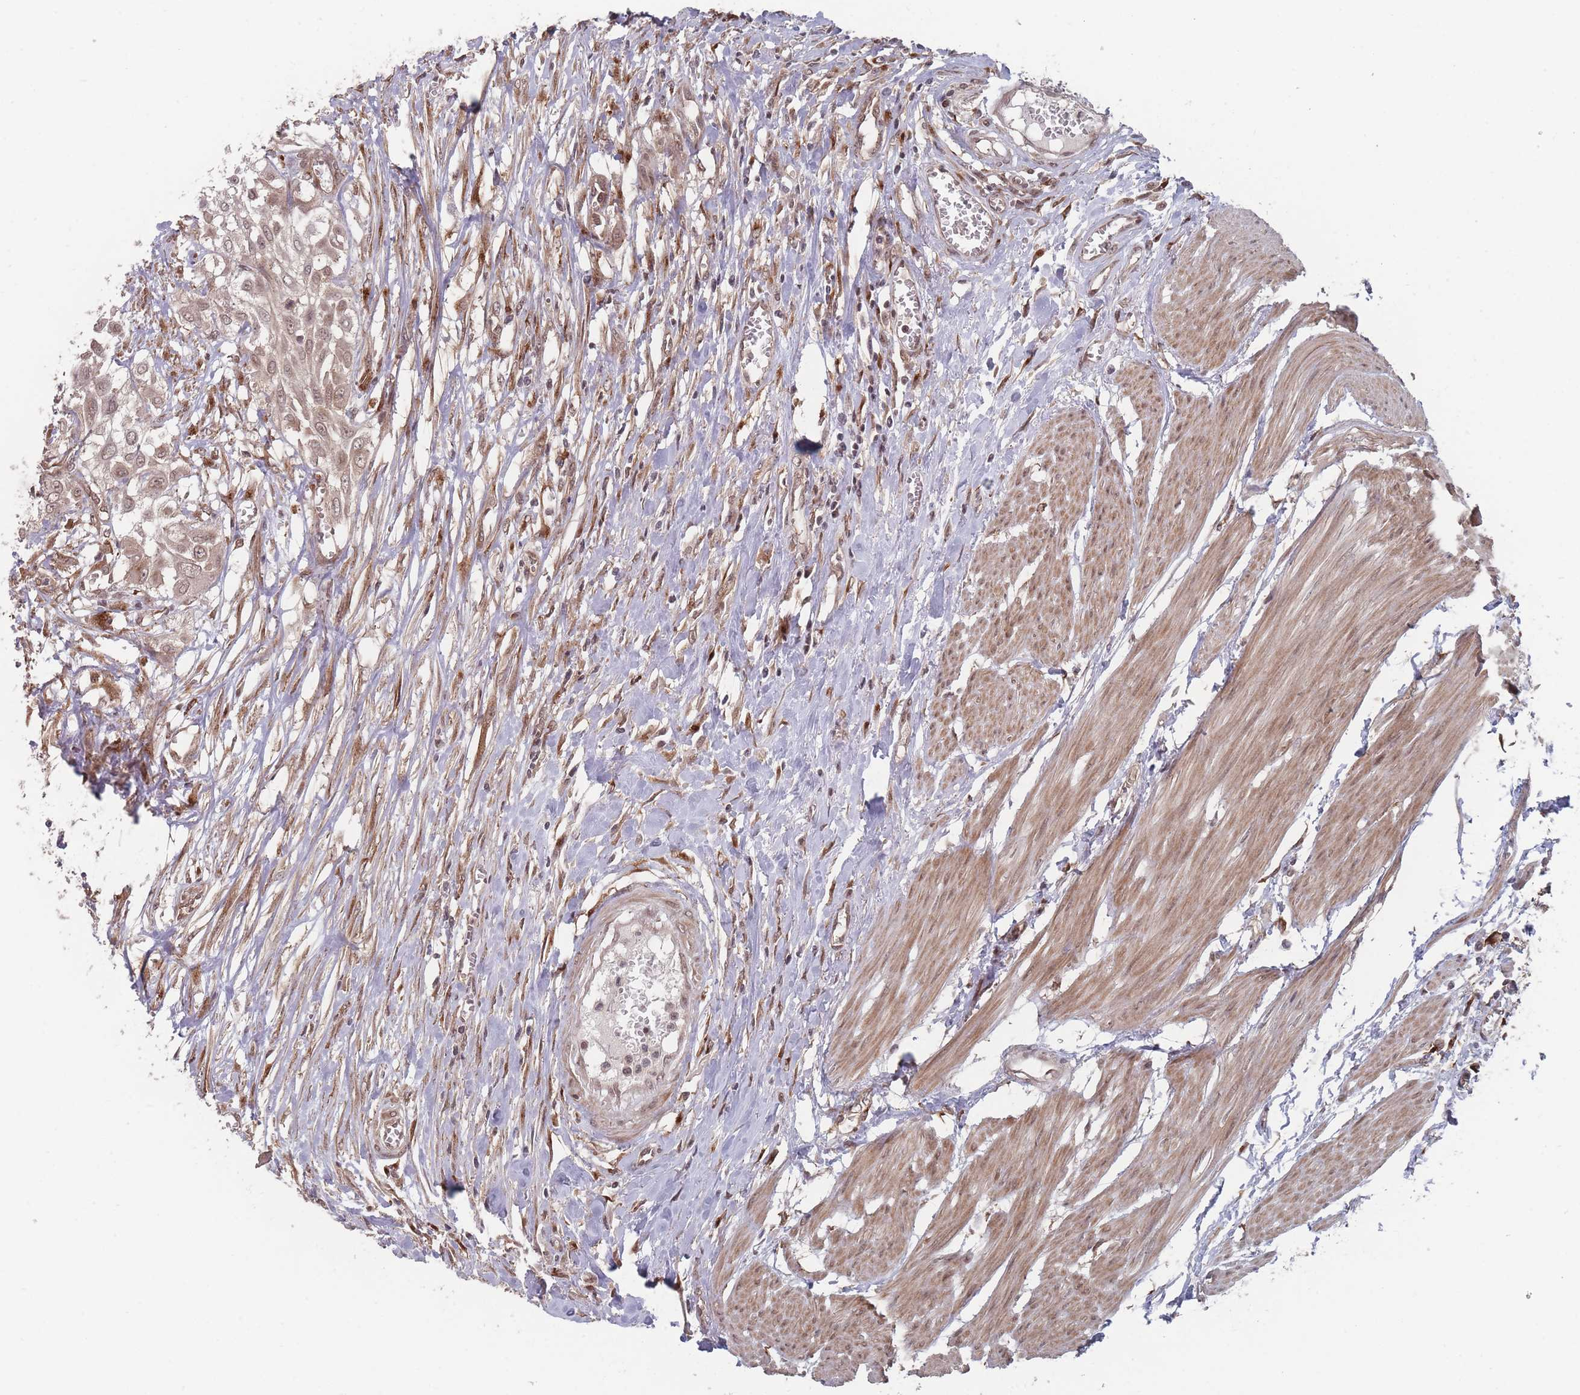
{"staining": {"intensity": "weak", "quantity": ">75%", "location": "cytoplasmic/membranous,nuclear"}, "tissue": "urothelial cancer", "cell_type": "Tumor cells", "image_type": "cancer", "snomed": [{"axis": "morphology", "description": "Urothelial carcinoma, High grade"}, {"axis": "topography", "description": "Urinary bladder"}], "caption": "Protein positivity by immunohistochemistry (IHC) reveals weak cytoplasmic/membranous and nuclear expression in about >75% of tumor cells in high-grade urothelial carcinoma. The protein is shown in brown color, while the nuclei are stained blue.", "gene": "CNTRL", "patient": {"sex": "male", "age": 57}}